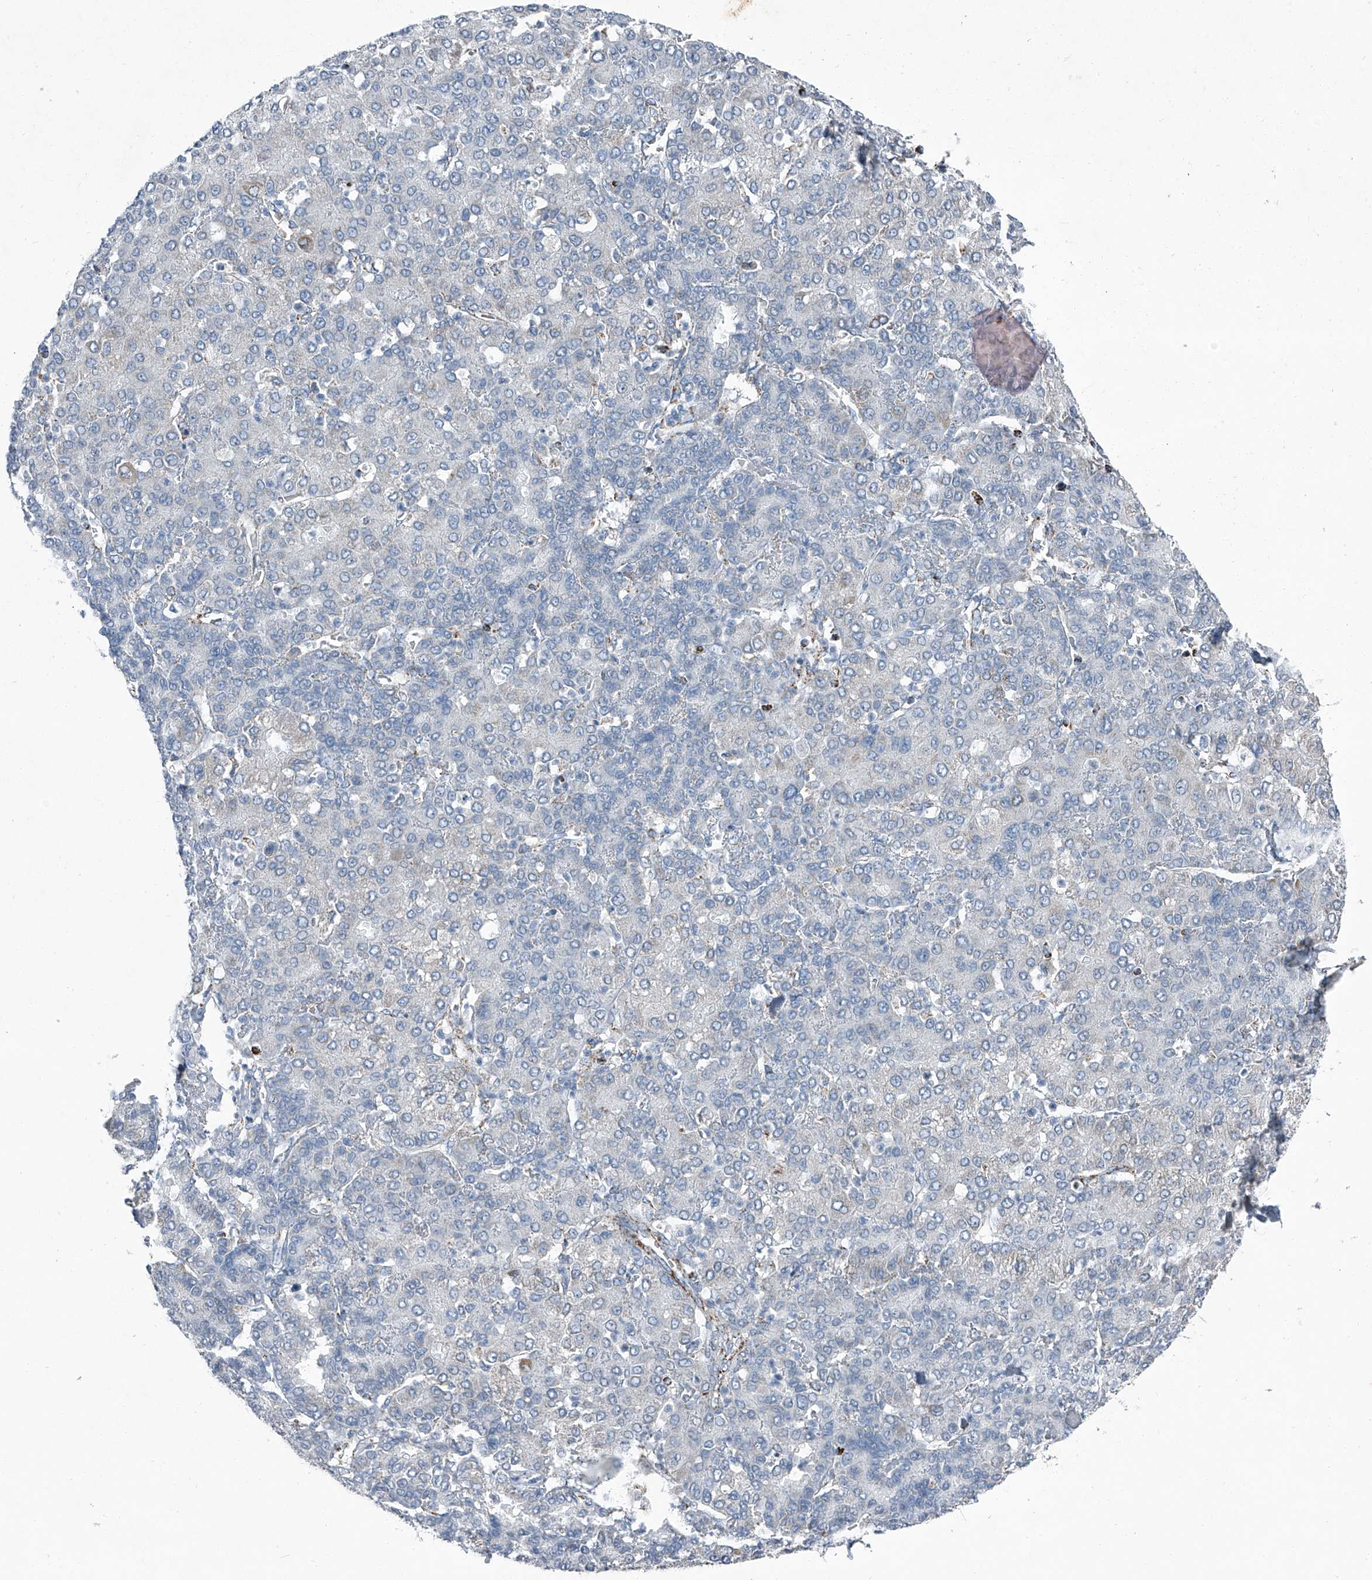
{"staining": {"intensity": "negative", "quantity": "none", "location": "none"}, "tissue": "liver cancer", "cell_type": "Tumor cells", "image_type": "cancer", "snomed": [{"axis": "morphology", "description": "Carcinoma, Hepatocellular, NOS"}, {"axis": "topography", "description": "Liver"}], "caption": "This is an immunohistochemistry (IHC) photomicrograph of liver cancer (hepatocellular carcinoma). There is no expression in tumor cells.", "gene": "CHRNA7", "patient": {"sex": "male", "age": 65}}